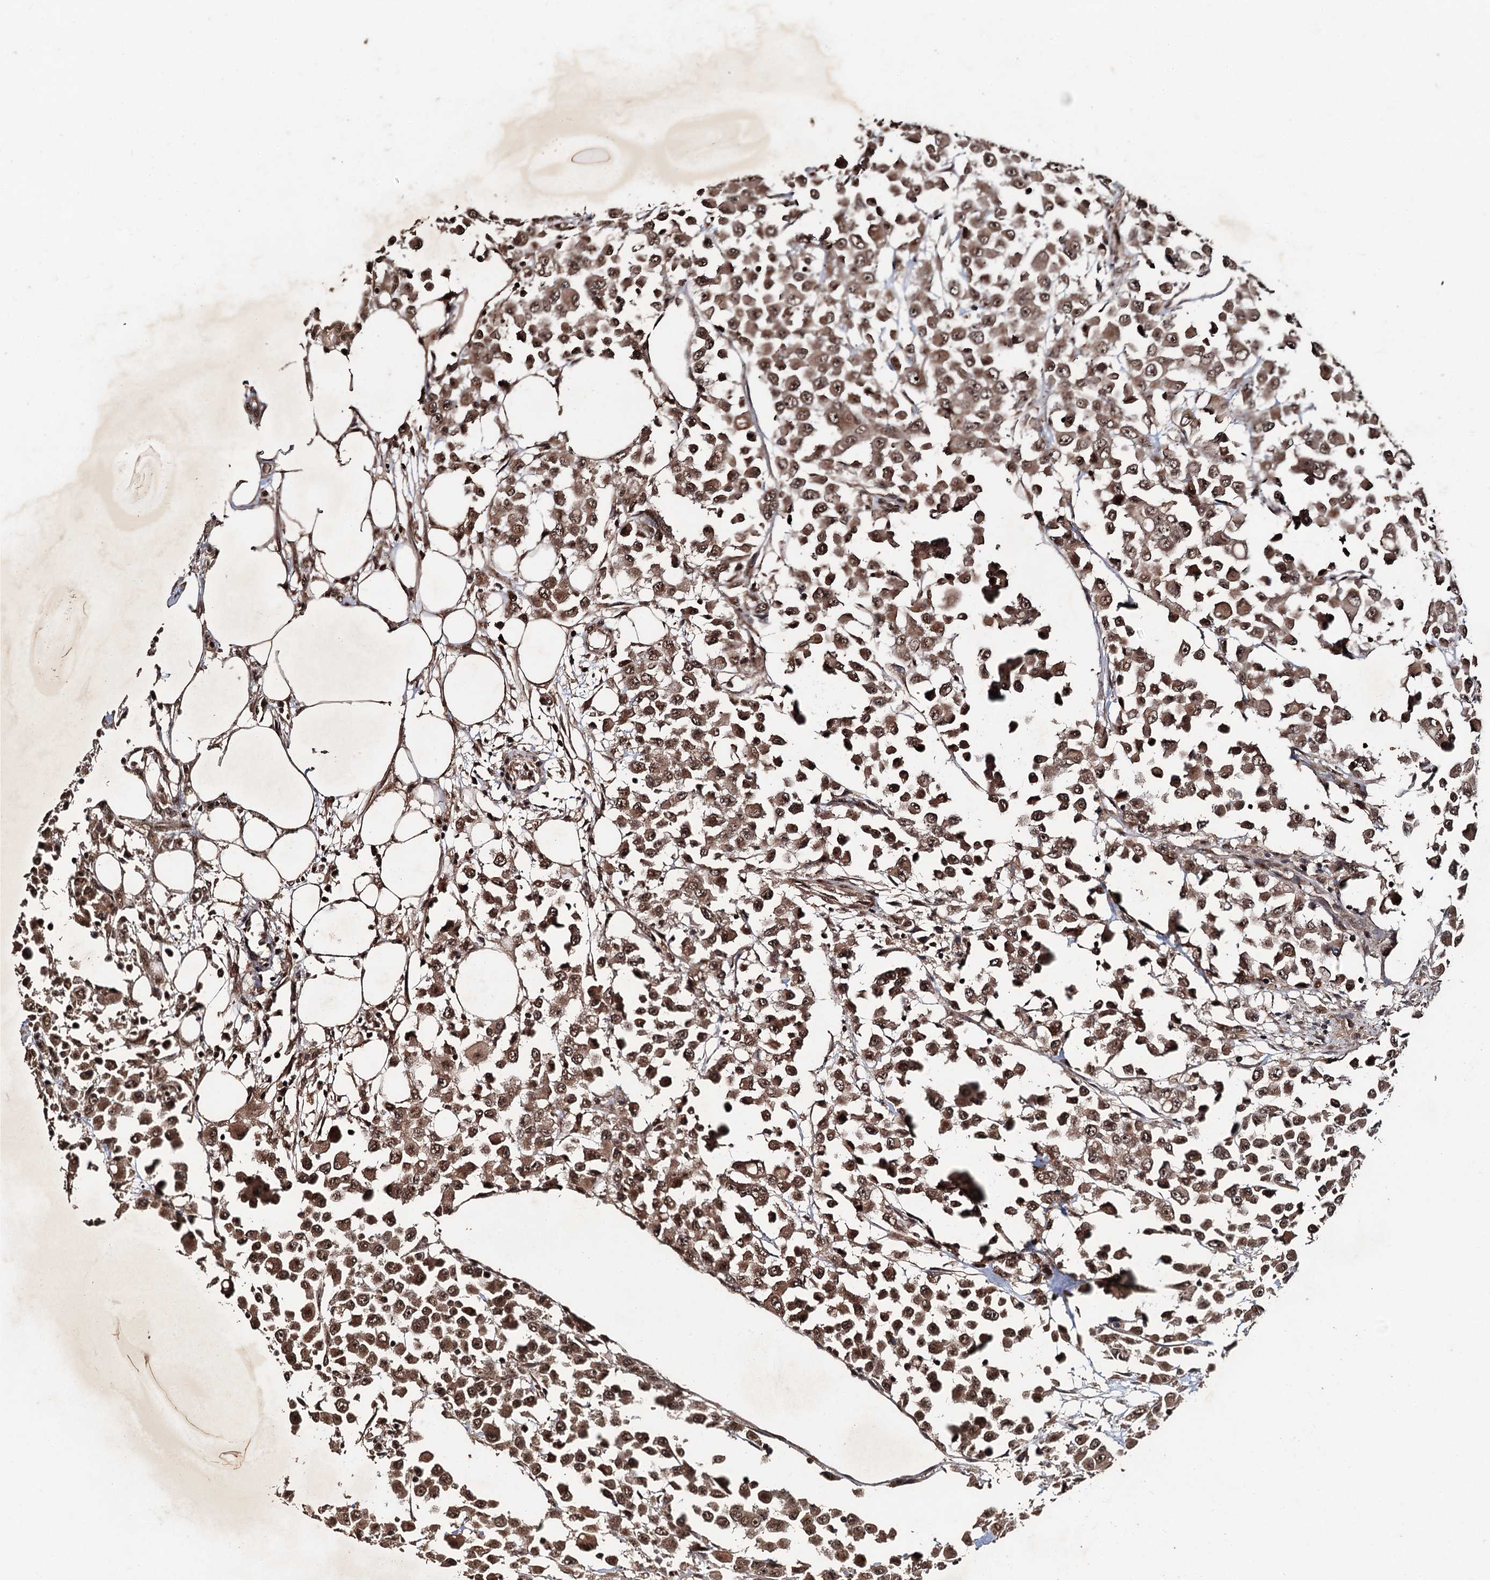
{"staining": {"intensity": "moderate", "quantity": ">75%", "location": "cytoplasmic/membranous,nuclear"}, "tissue": "colorectal cancer", "cell_type": "Tumor cells", "image_type": "cancer", "snomed": [{"axis": "morphology", "description": "Adenocarcinoma, NOS"}, {"axis": "topography", "description": "Colon"}], "caption": "Protein staining of colorectal cancer tissue displays moderate cytoplasmic/membranous and nuclear expression in about >75% of tumor cells.", "gene": "REP15", "patient": {"sex": "male", "age": 51}}